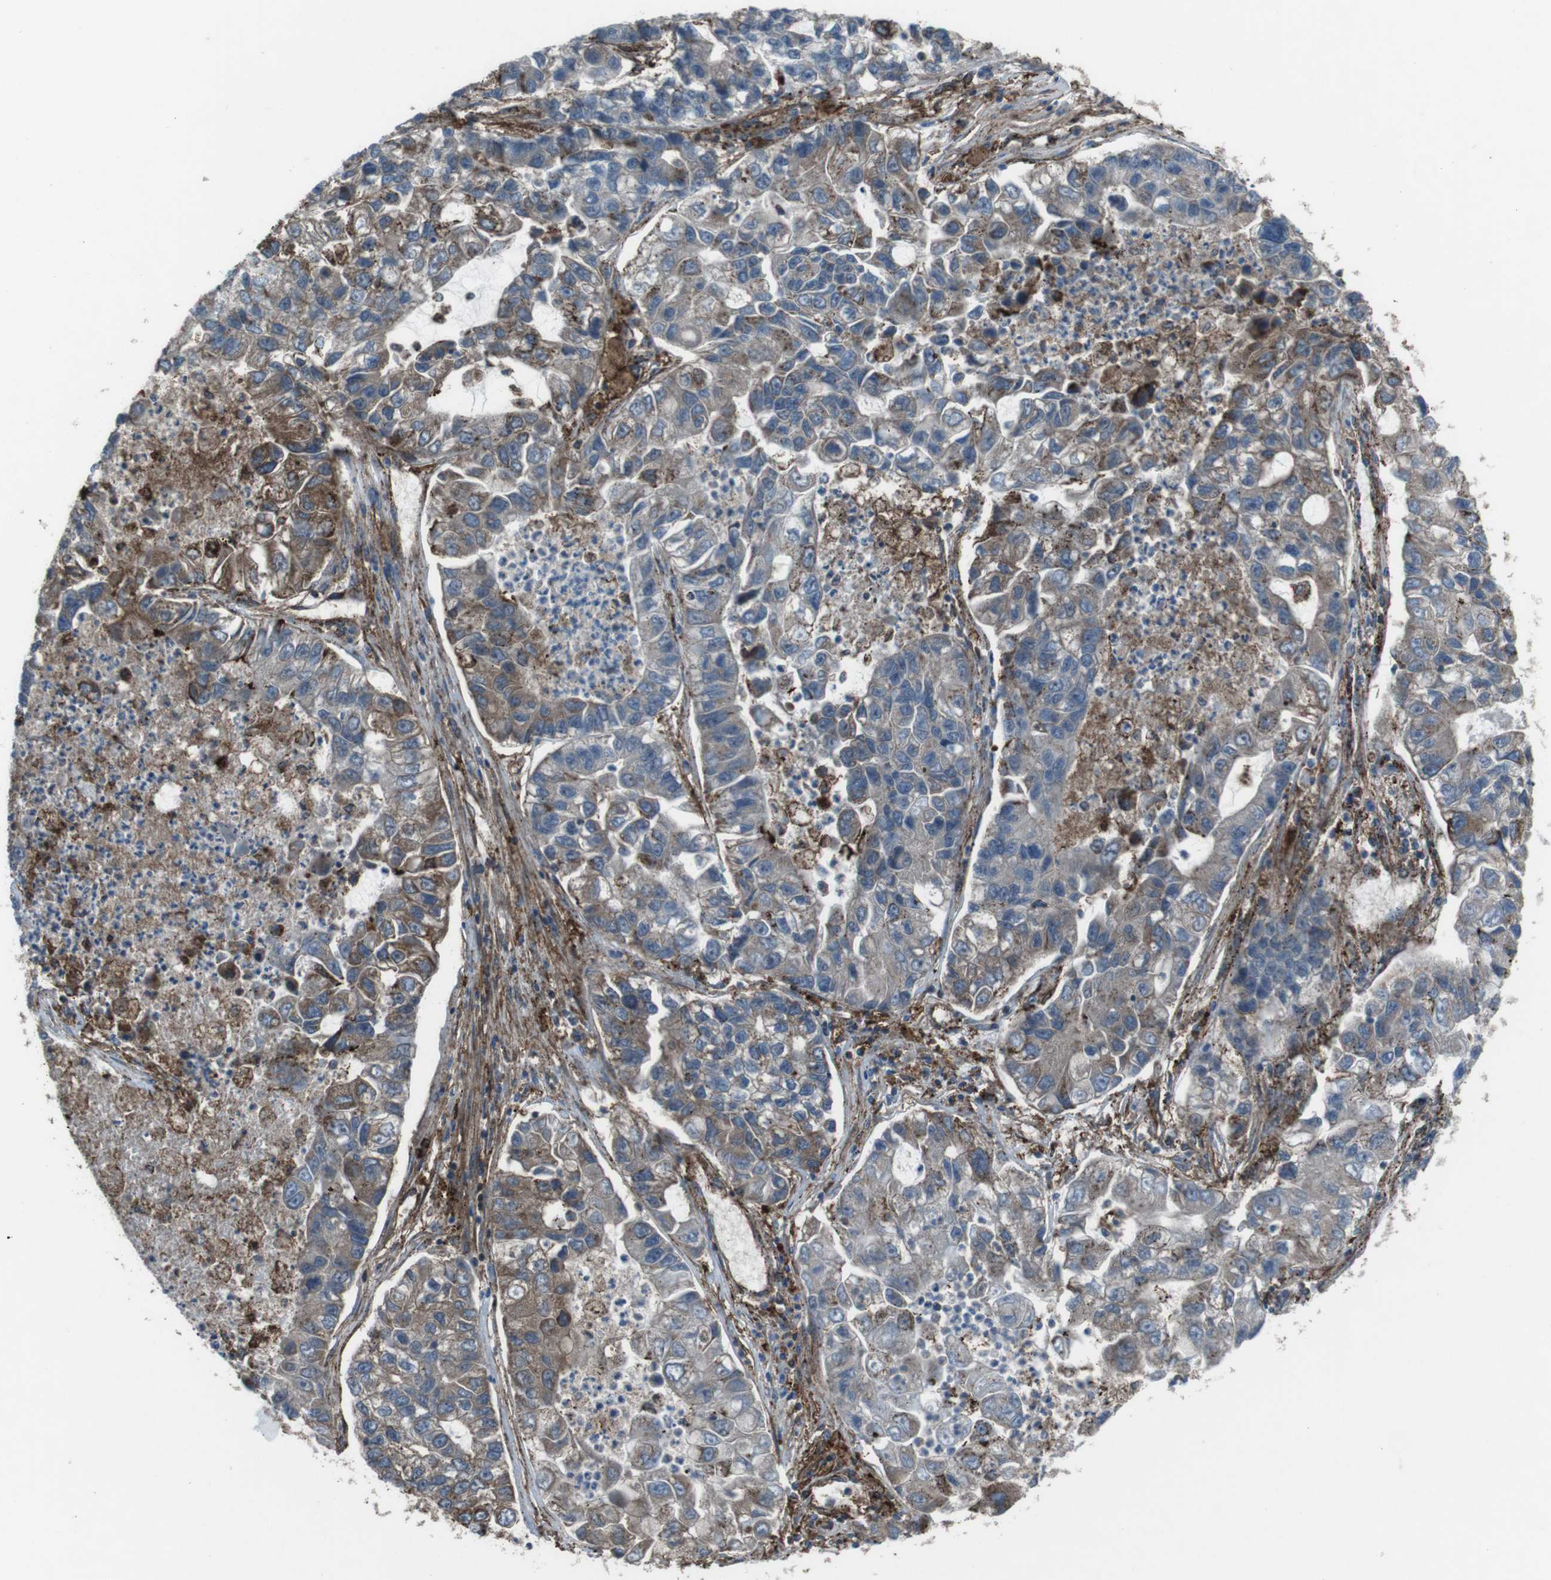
{"staining": {"intensity": "moderate", "quantity": "25%-75%", "location": "cytoplasmic/membranous"}, "tissue": "lung cancer", "cell_type": "Tumor cells", "image_type": "cancer", "snomed": [{"axis": "morphology", "description": "Adenocarcinoma, NOS"}, {"axis": "topography", "description": "Lung"}], "caption": "This image exhibits immunohistochemistry (IHC) staining of lung cancer (adenocarcinoma), with medium moderate cytoplasmic/membranous positivity in approximately 25%-75% of tumor cells.", "gene": "GDF10", "patient": {"sex": "female", "age": 51}}